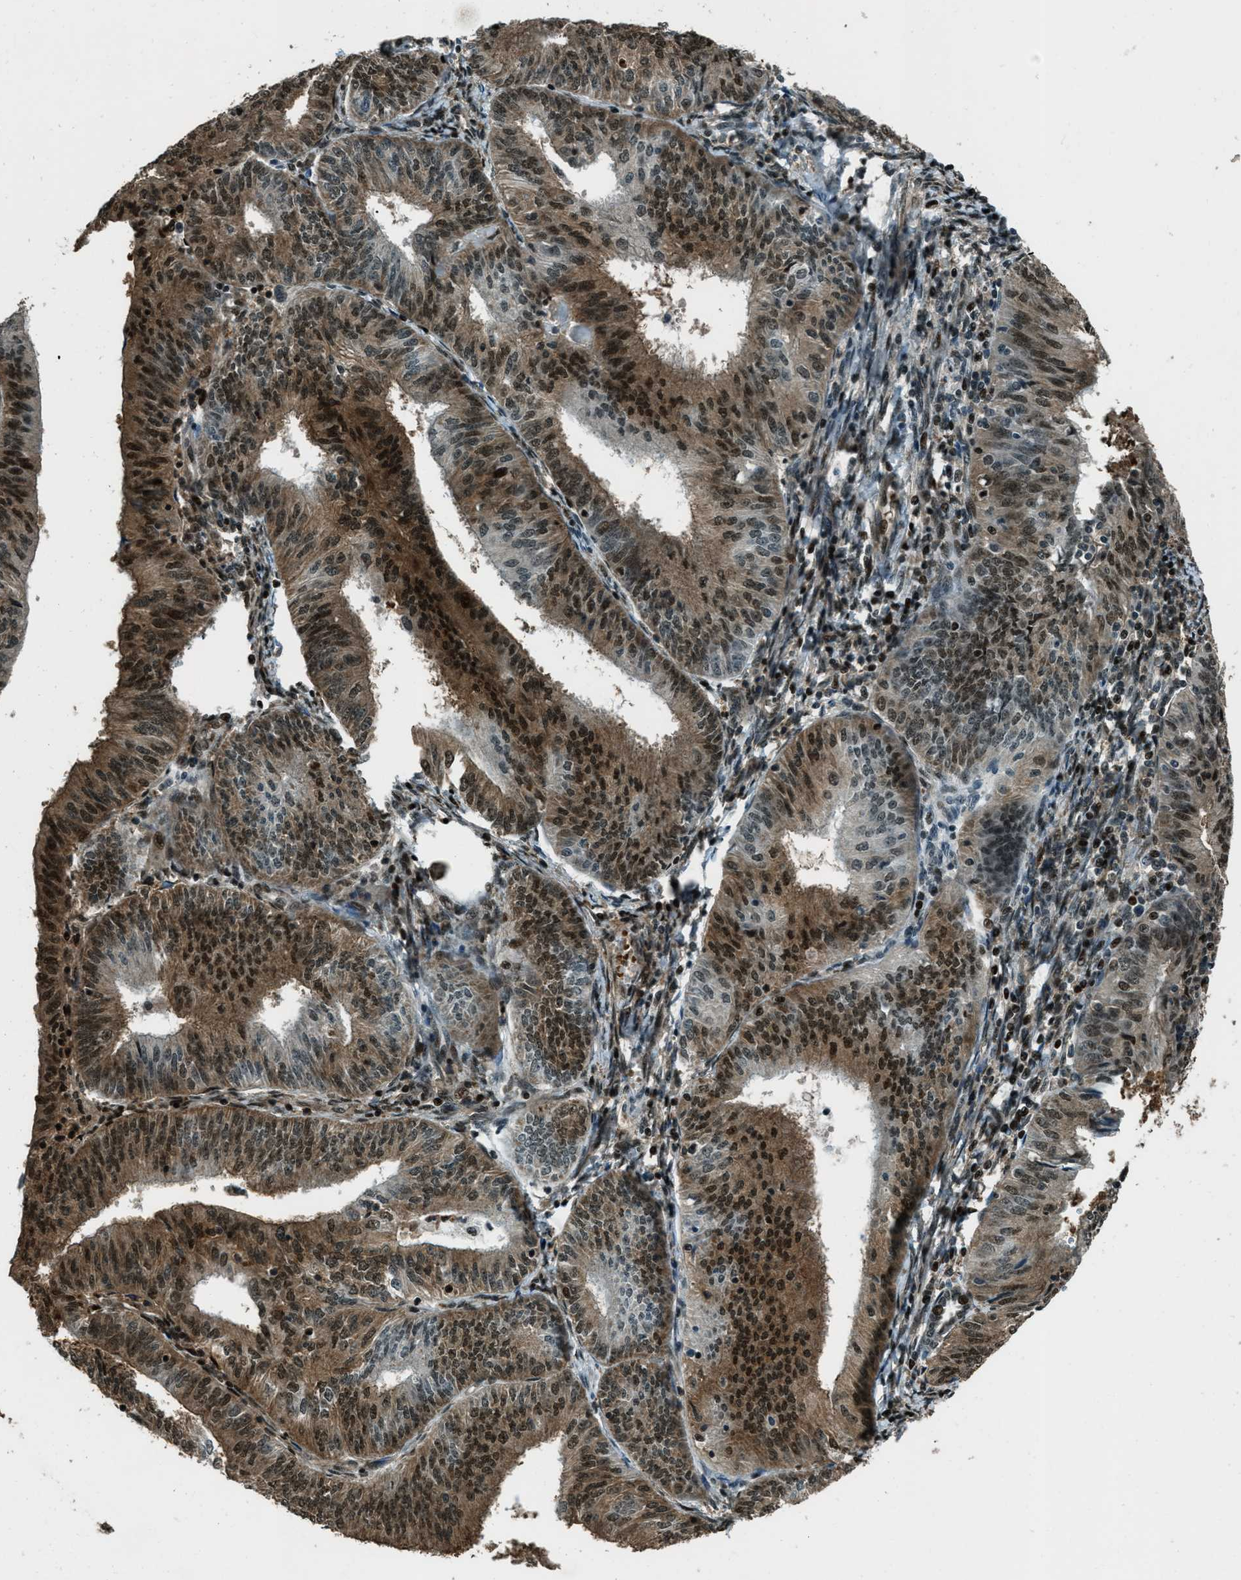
{"staining": {"intensity": "moderate", "quantity": ">75%", "location": "cytoplasmic/membranous,nuclear"}, "tissue": "endometrial cancer", "cell_type": "Tumor cells", "image_type": "cancer", "snomed": [{"axis": "morphology", "description": "Adenocarcinoma, NOS"}, {"axis": "topography", "description": "Endometrium"}], "caption": "About >75% of tumor cells in endometrial adenocarcinoma show moderate cytoplasmic/membranous and nuclear protein positivity as visualized by brown immunohistochemical staining.", "gene": "TARDBP", "patient": {"sex": "female", "age": 58}}